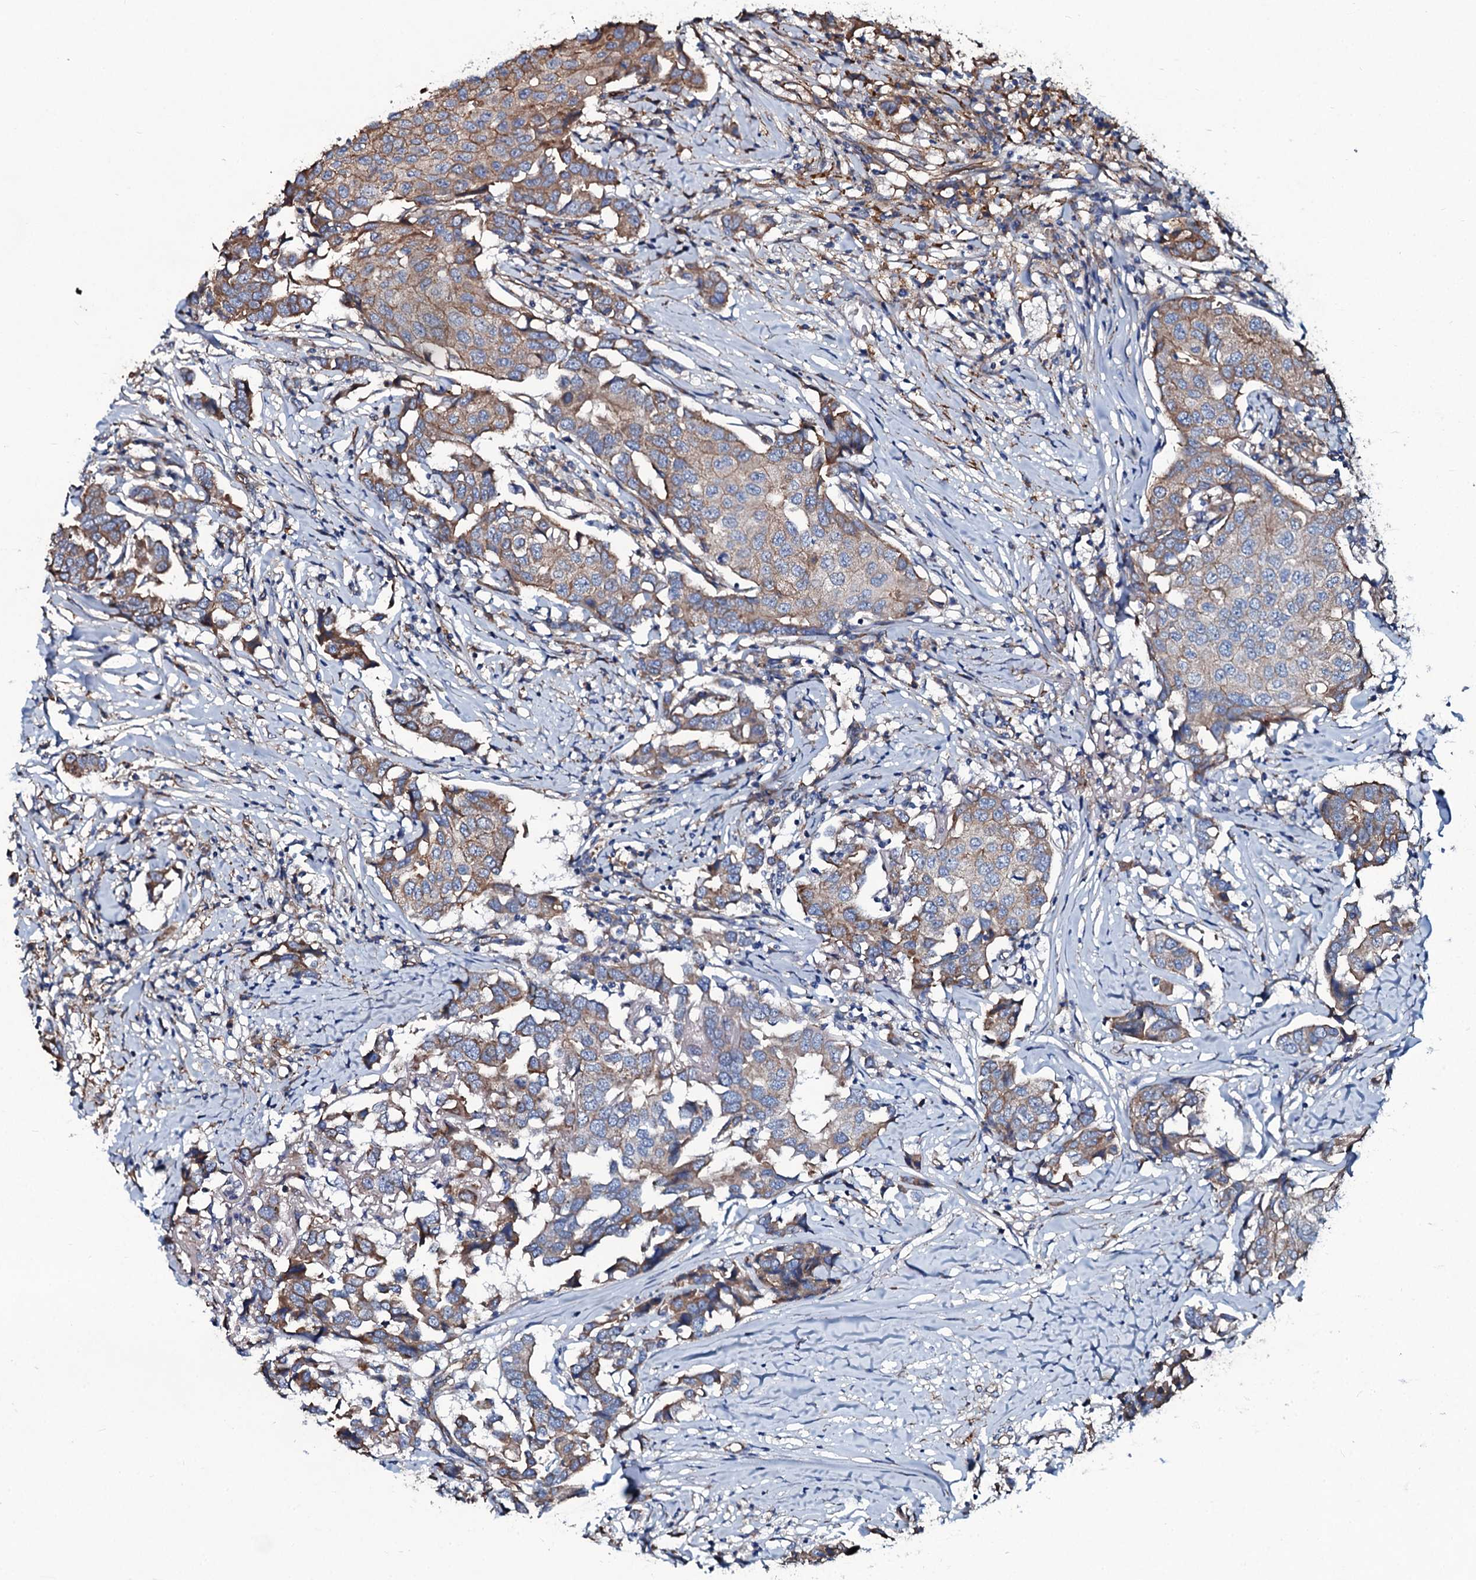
{"staining": {"intensity": "moderate", "quantity": "25%-75%", "location": "cytoplasmic/membranous"}, "tissue": "breast cancer", "cell_type": "Tumor cells", "image_type": "cancer", "snomed": [{"axis": "morphology", "description": "Duct carcinoma"}, {"axis": "topography", "description": "Breast"}], "caption": "An IHC micrograph of tumor tissue is shown. Protein staining in brown shows moderate cytoplasmic/membranous positivity in intraductal carcinoma (breast) within tumor cells.", "gene": "DMAC2", "patient": {"sex": "female", "age": 80}}